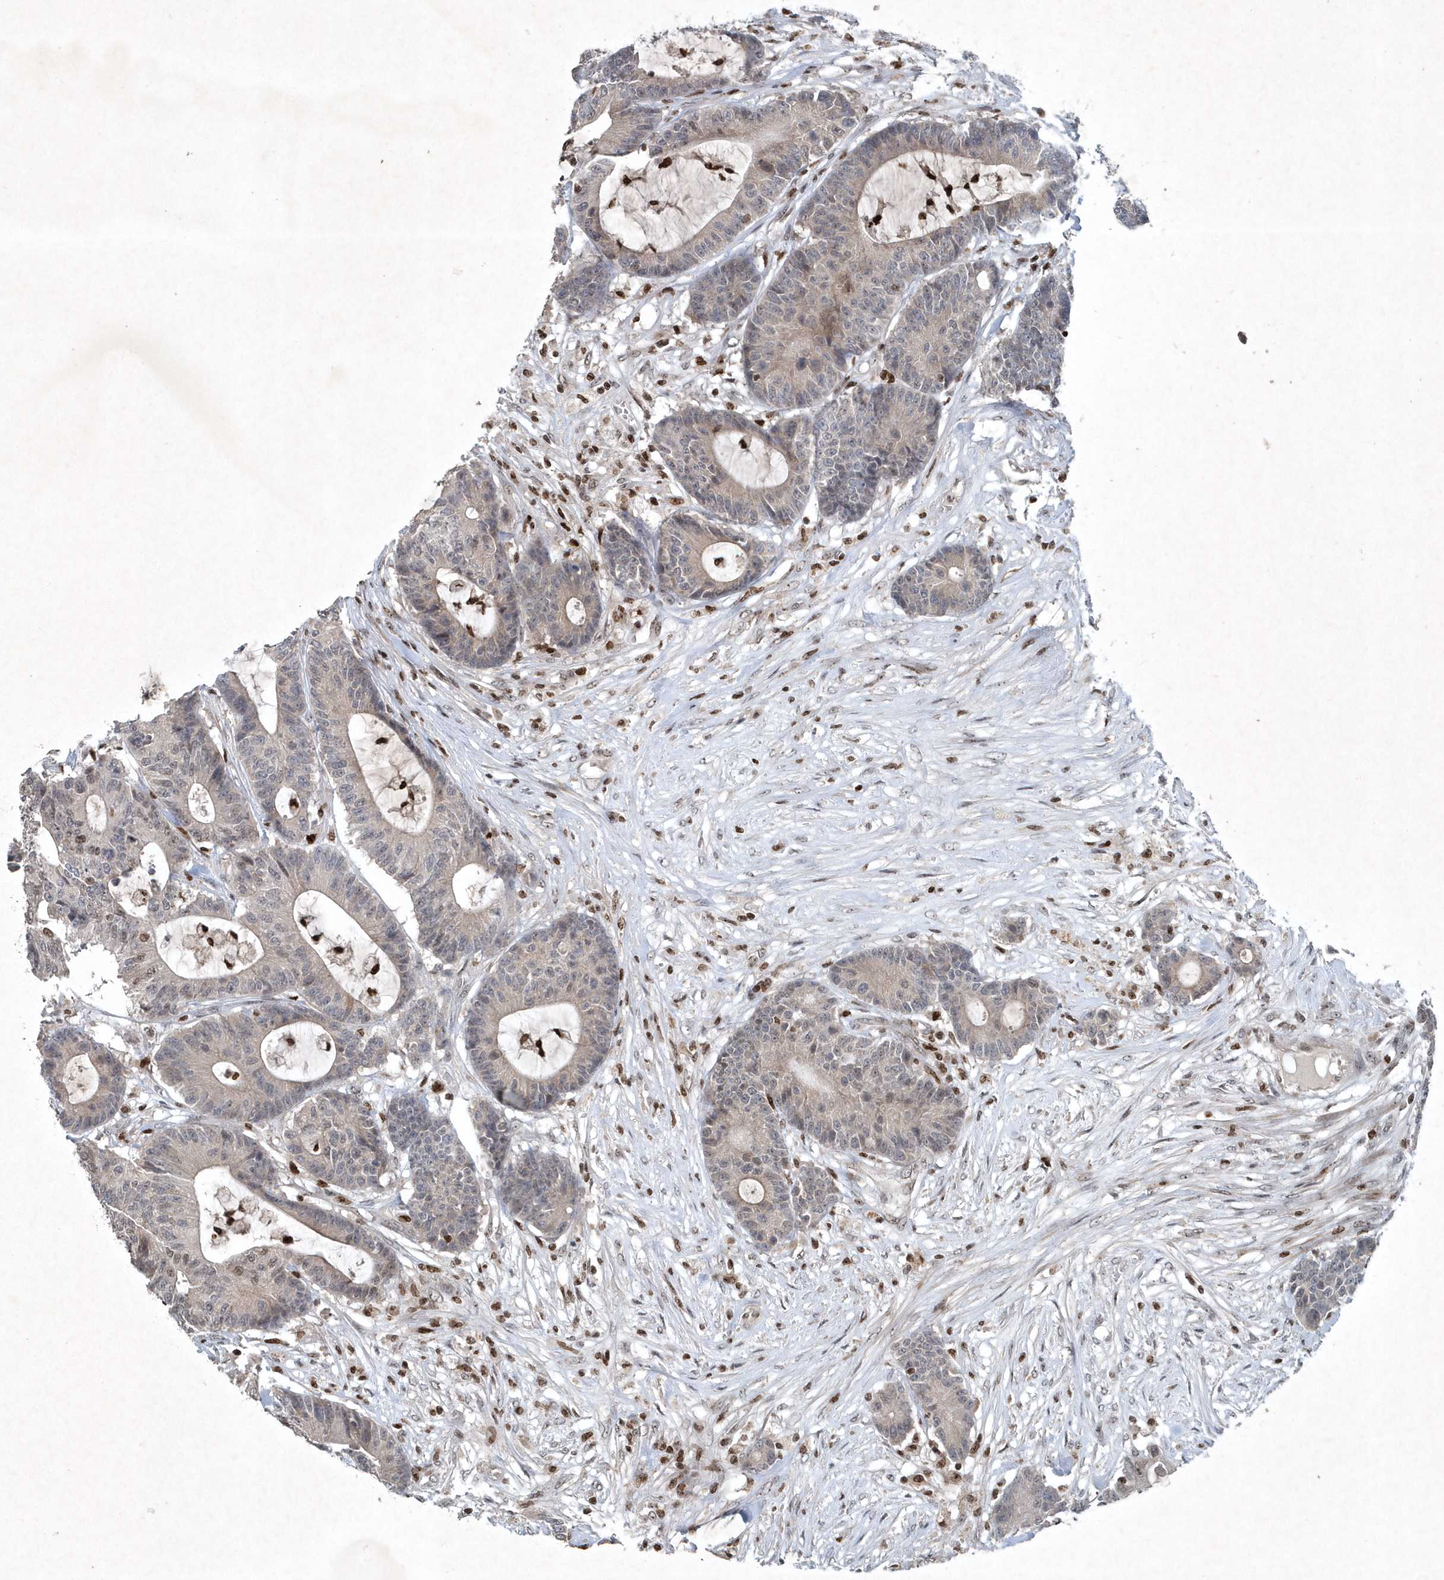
{"staining": {"intensity": "weak", "quantity": "25%-75%", "location": "nuclear"}, "tissue": "colorectal cancer", "cell_type": "Tumor cells", "image_type": "cancer", "snomed": [{"axis": "morphology", "description": "Adenocarcinoma, NOS"}, {"axis": "topography", "description": "Colon"}], "caption": "Immunohistochemistry of human colorectal cancer (adenocarcinoma) displays low levels of weak nuclear expression in about 25%-75% of tumor cells.", "gene": "QTRT2", "patient": {"sex": "female", "age": 84}}